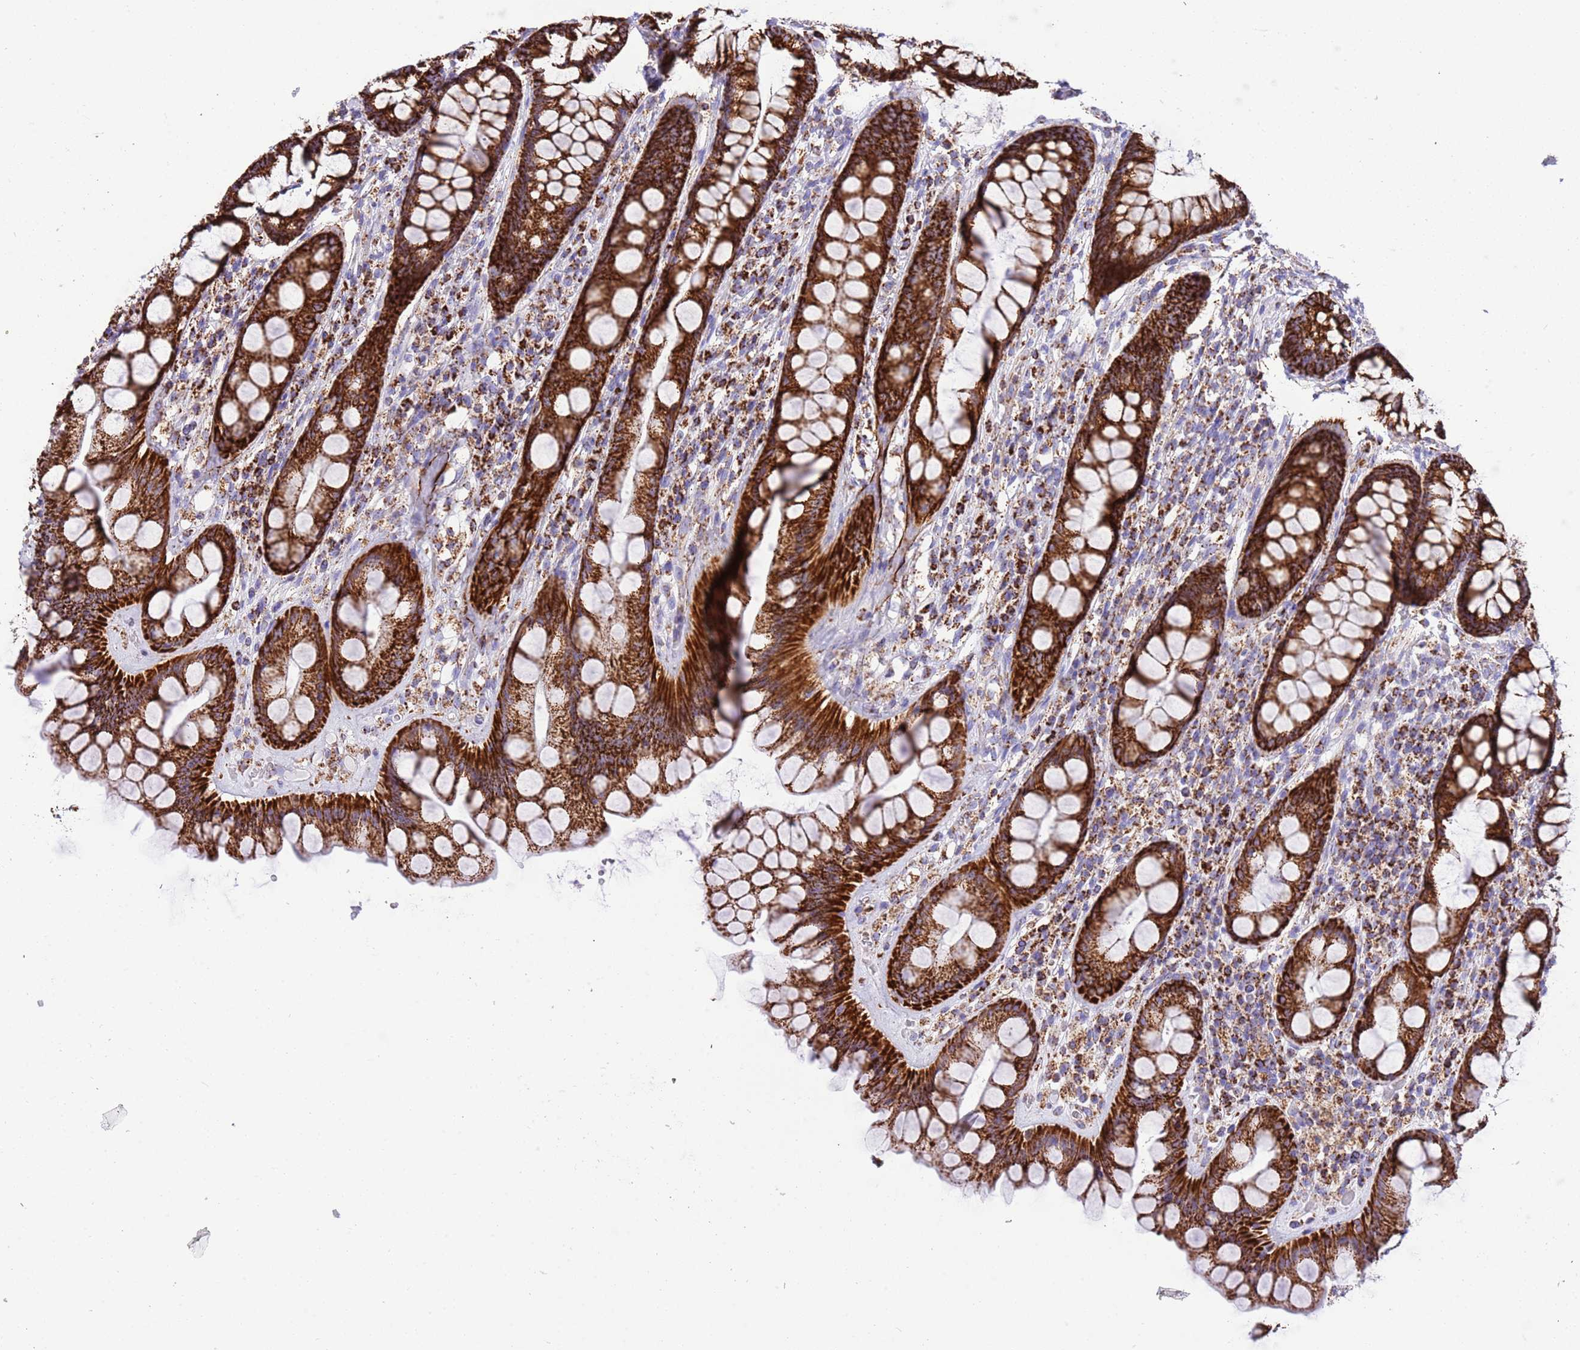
{"staining": {"intensity": "strong", "quantity": ">75%", "location": "cytoplasmic/membranous"}, "tissue": "rectum", "cell_type": "Glandular cells", "image_type": "normal", "snomed": [{"axis": "morphology", "description": "Normal tissue, NOS"}, {"axis": "topography", "description": "Rectum"}], "caption": "DAB (3,3'-diaminobenzidine) immunohistochemical staining of benign human rectum shows strong cytoplasmic/membranous protein expression in approximately >75% of glandular cells. The protein of interest is stained brown, and the nuclei are stained in blue (DAB IHC with brightfield microscopy, high magnification).", "gene": "SUCLG2", "patient": {"sex": "male", "age": 74}}